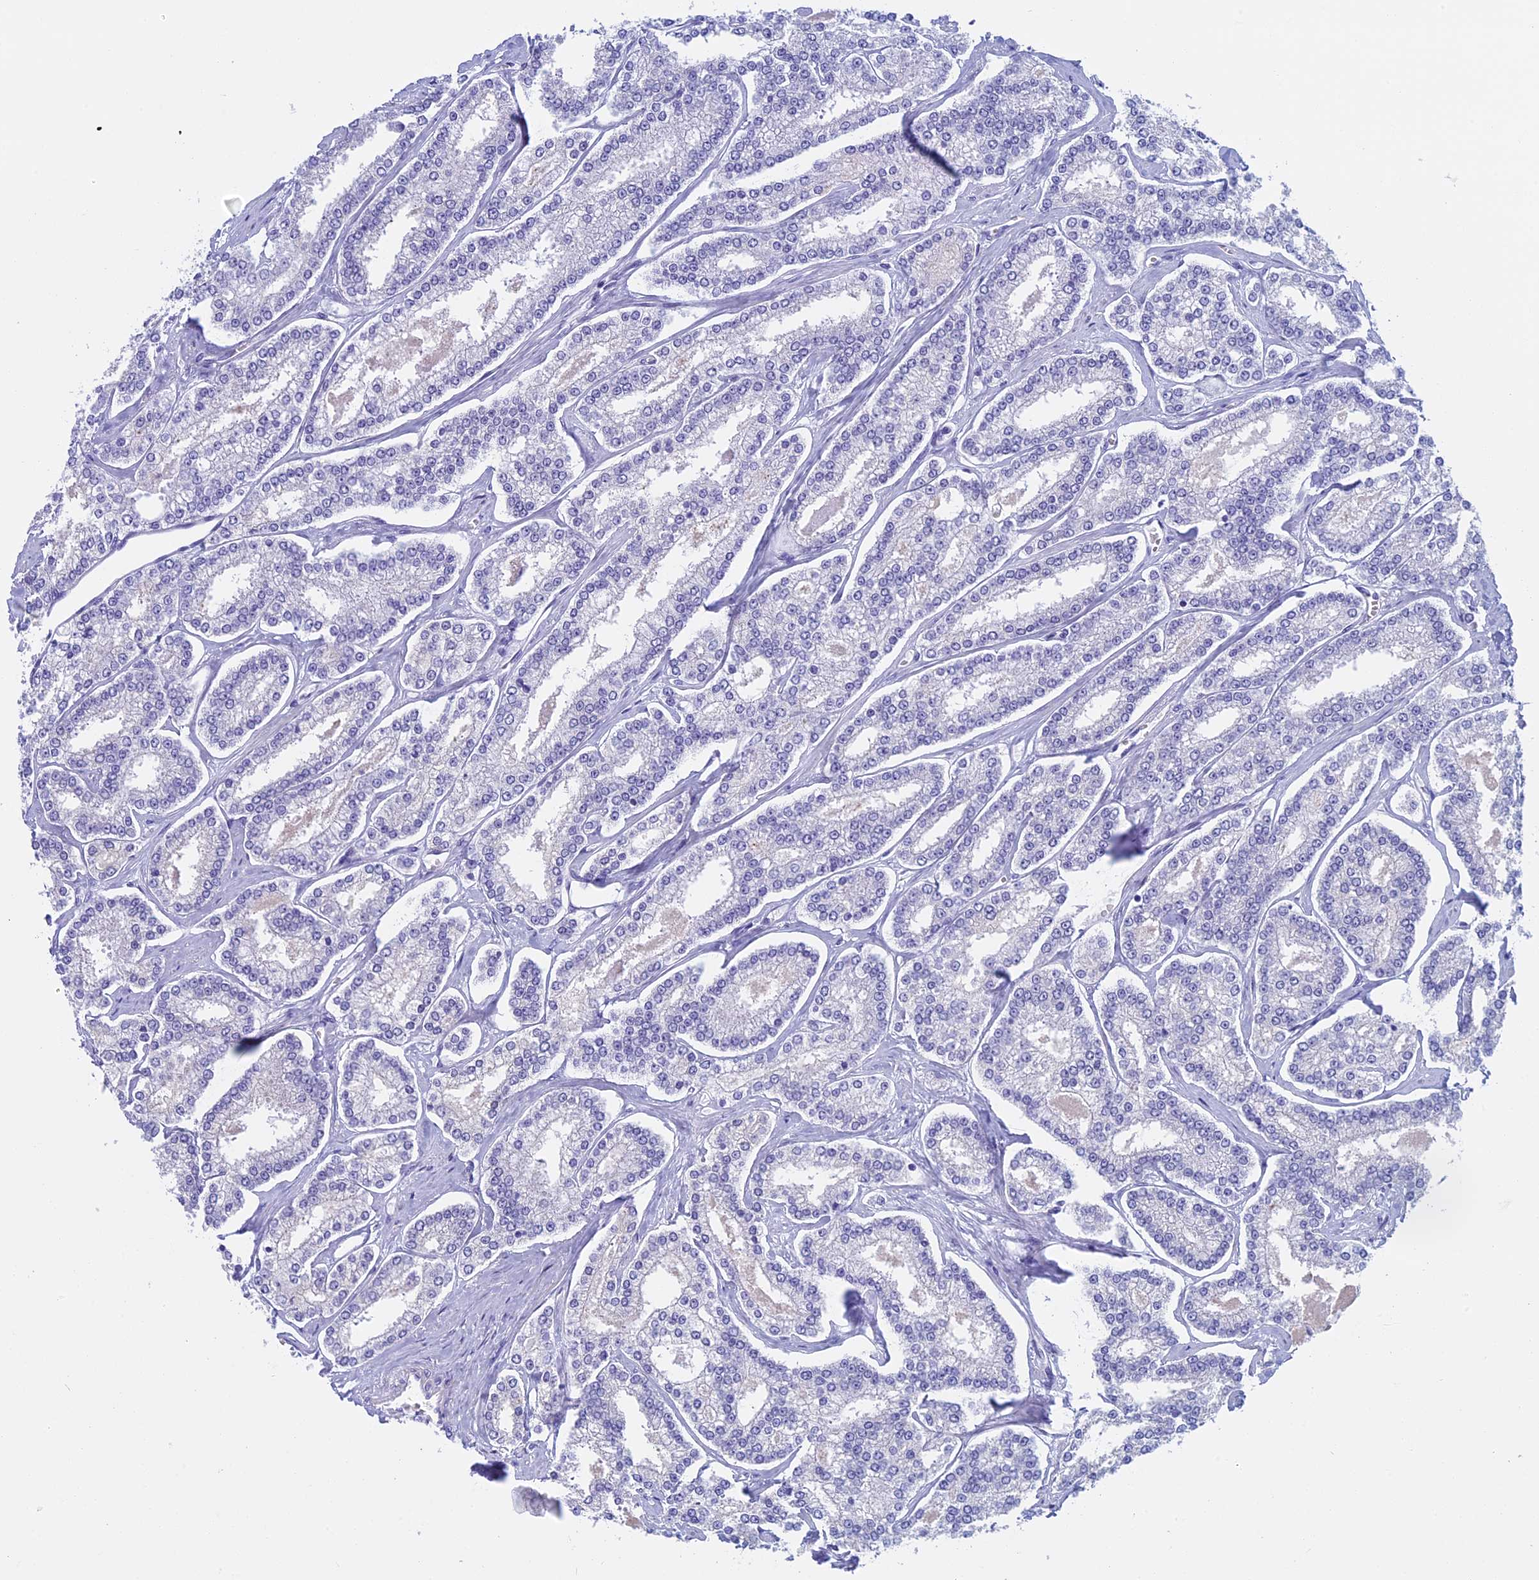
{"staining": {"intensity": "negative", "quantity": "none", "location": "none"}, "tissue": "prostate cancer", "cell_type": "Tumor cells", "image_type": "cancer", "snomed": [{"axis": "morphology", "description": "Normal tissue, NOS"}, {"axis": "morphology", "description": "Adenocarcinoma, High grade"}, {"axis": "topography", "description": "Prostate"}], "caption": "DAB (3,3'-diaminobenzidine) immunohistochemical staining of human prostate adenocarcinoma (high-grade) shows no significant positivity in tumor cells. (DAB immunohistochemistry with hematoxylin counter stain).", "gene": "FAM169A", "patient": {"sex": "male", "age": 83}}